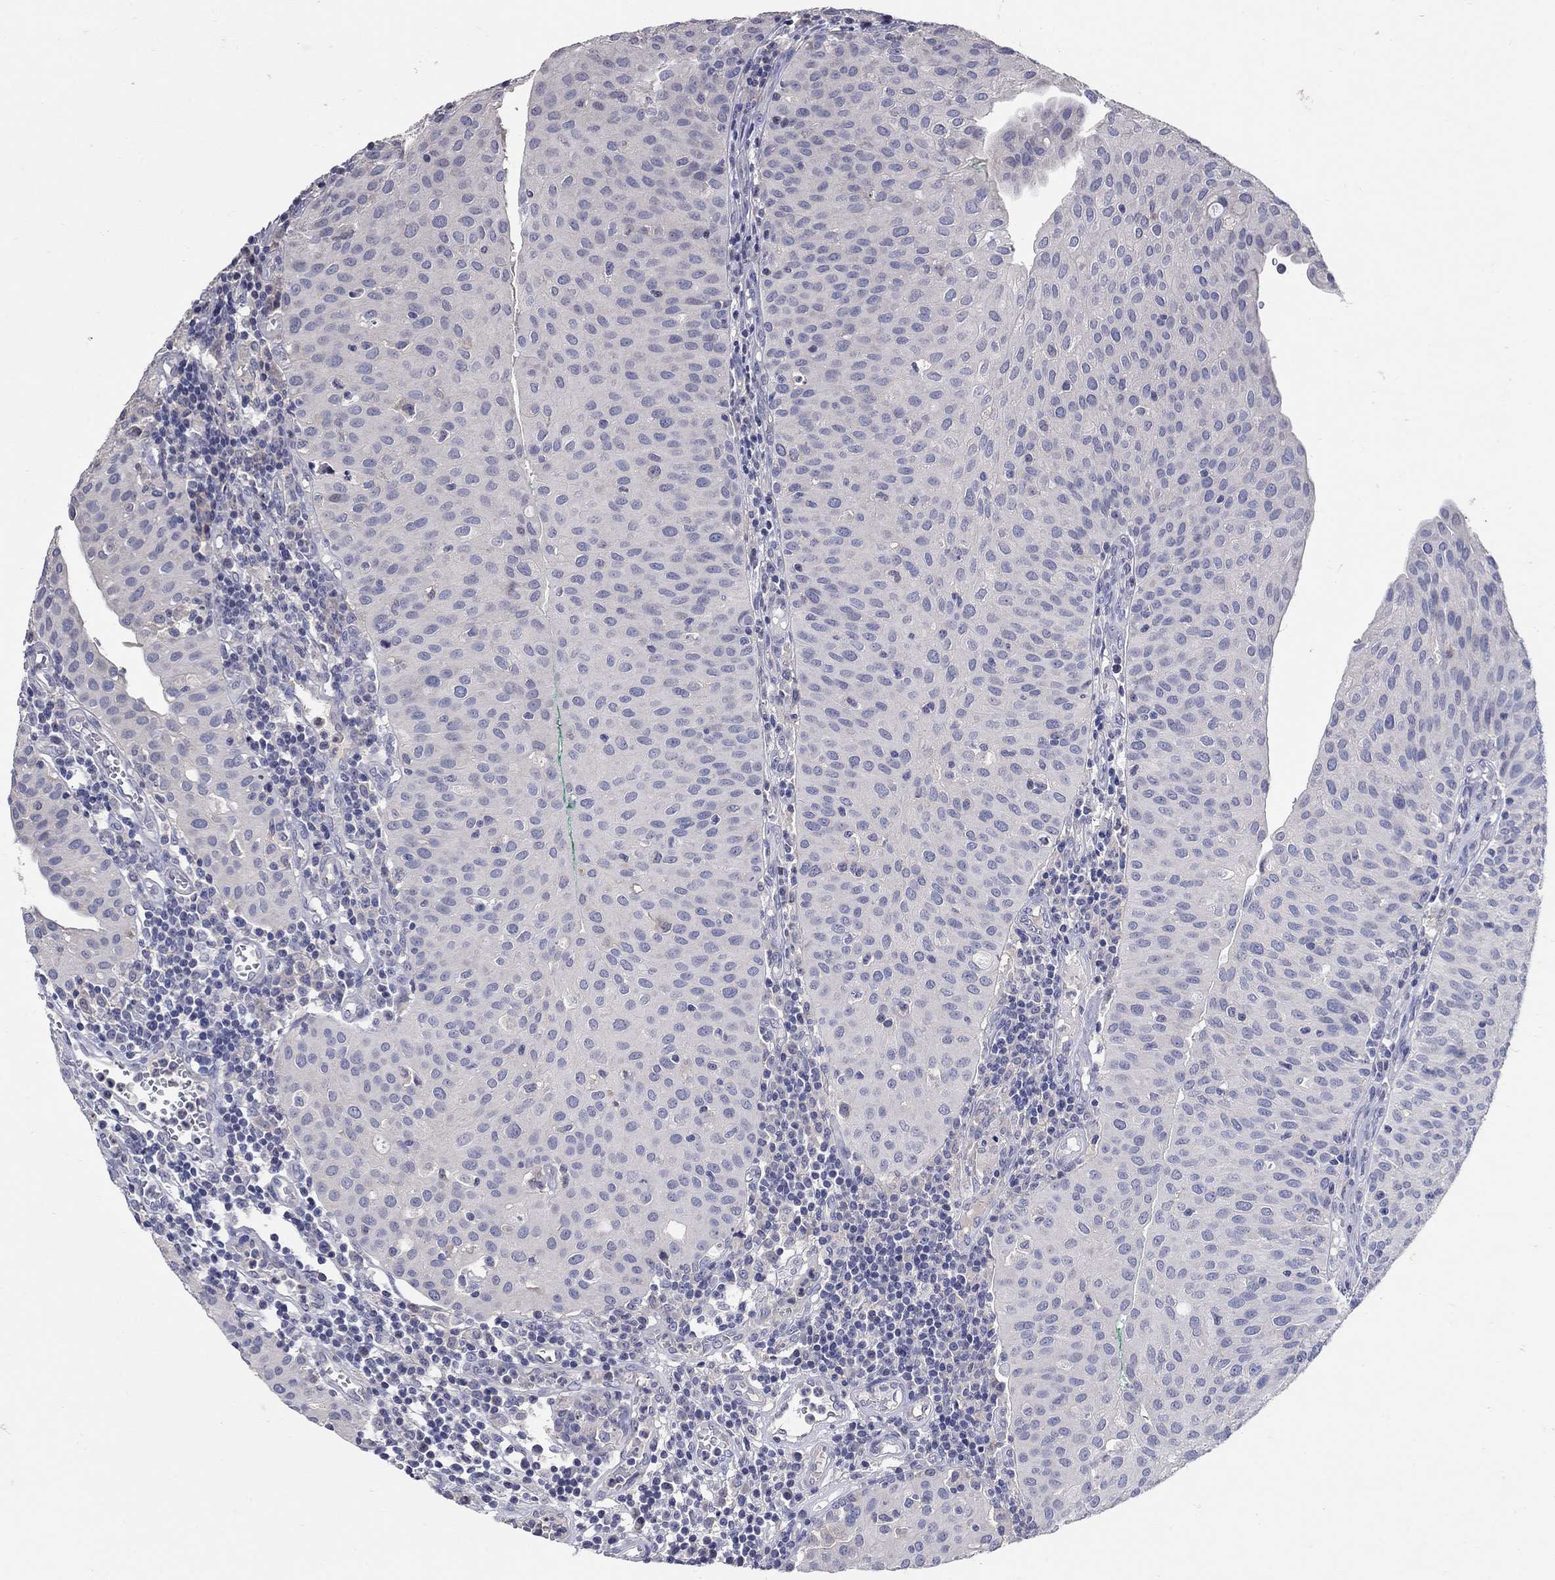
{"staining": {"intensity": "negative", "quantity": "none", "location": "none"}, "tissue": "urothelial cancer", "cell_type": "Tumor cells", "image_type": "cancer", "snomed": [{"axis": "morphology", "description": "Urothelial carcinoma, Low grade"}, {"axis": "topography", "description": "Urinary bladder"}], "caption": "IHC of urothelial cancer reveals no staining in tumor cells. Nuclei are stained in blue.", "gene": "CETN1", "patient": {"sex": "male", "age": 54}}